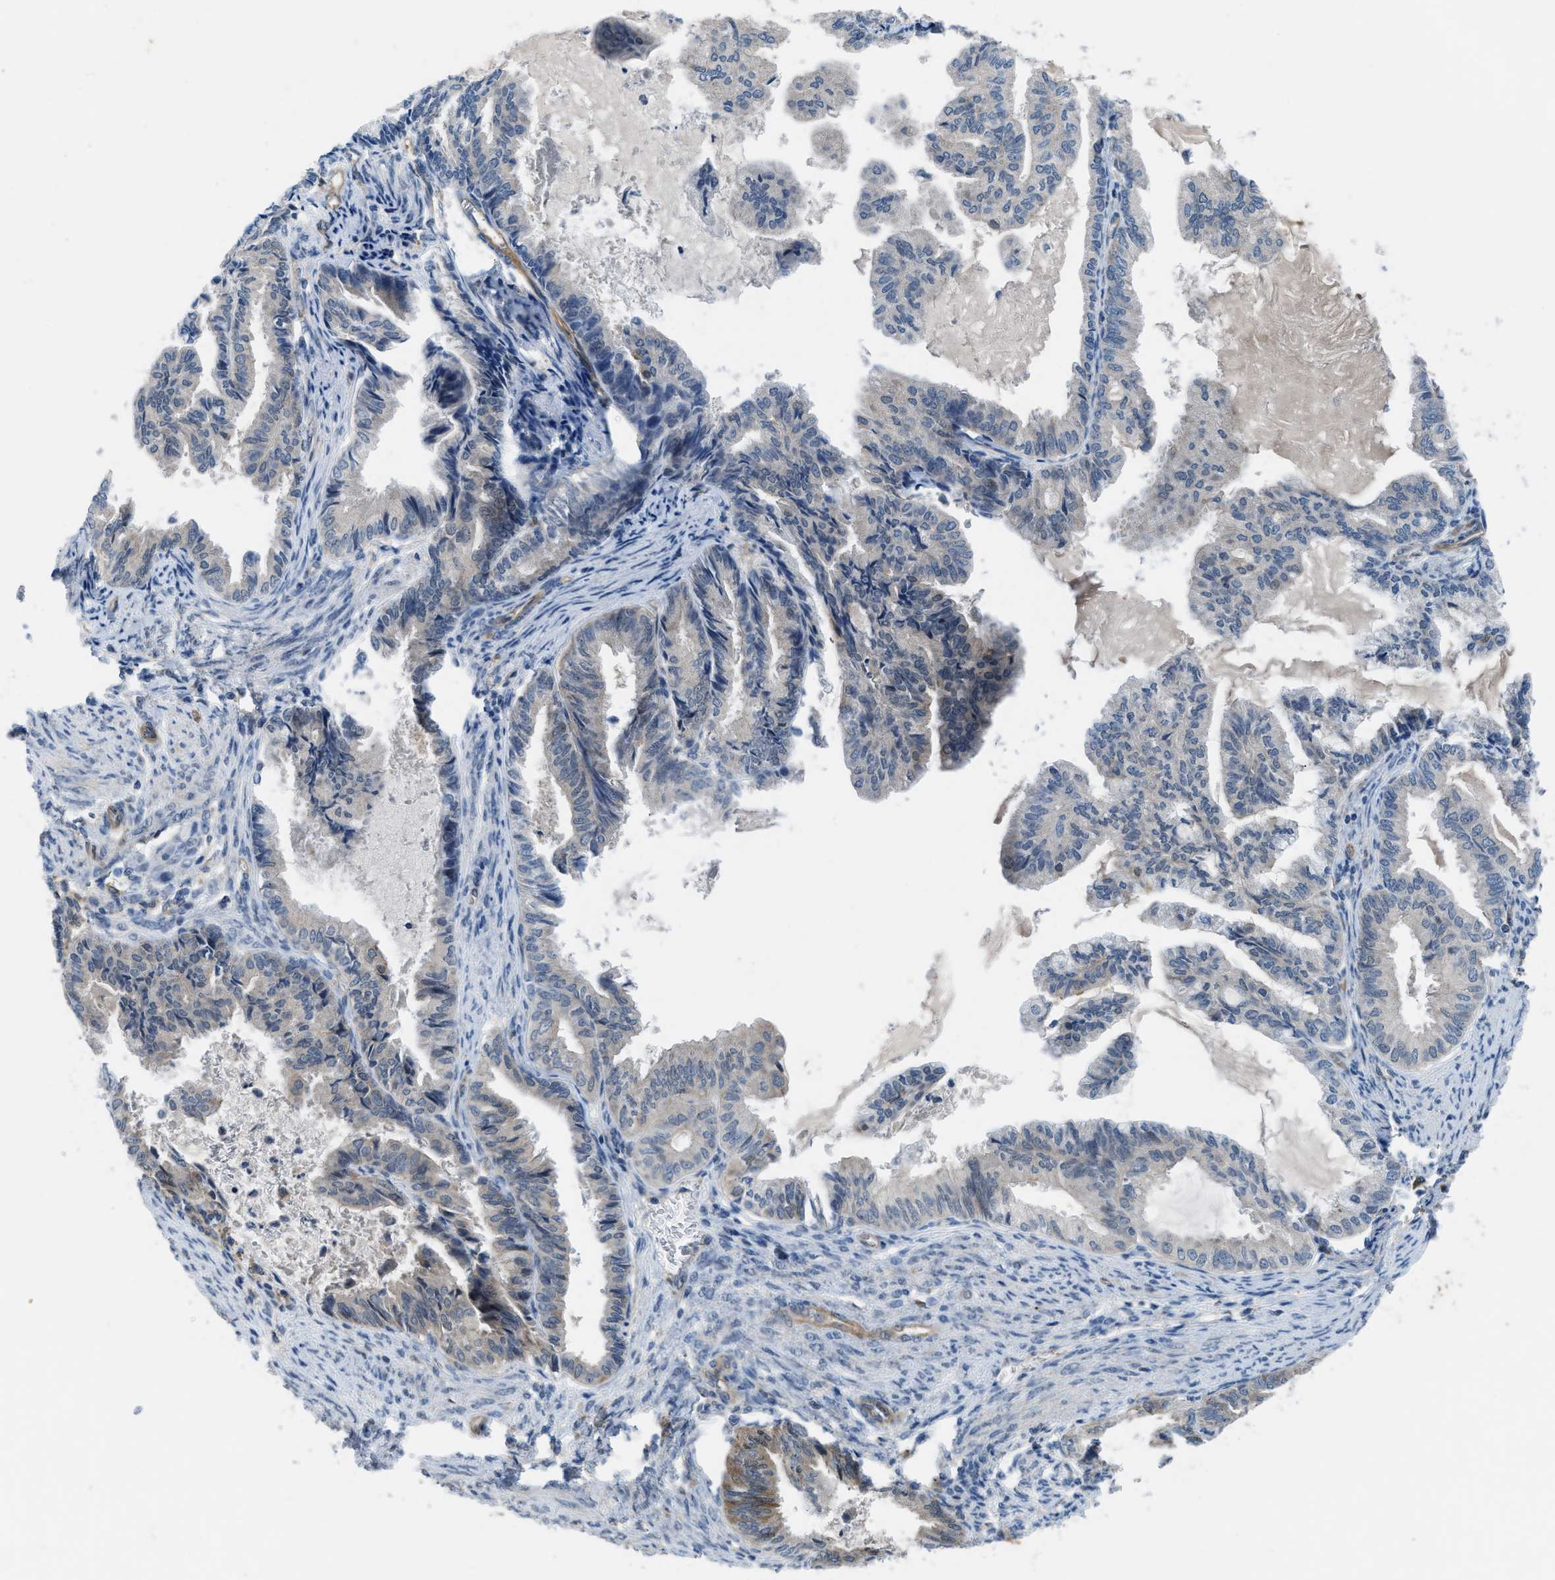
{"staining": {"intensity": "moderate", "quantity": "<25%", "location": "cytoplasmic/membranous"}, "tissue": "endometrial cancer", "cell_type": "Tumor cells", "image_type": "cancer", "snomed": [{"axis": "morphology", "description": "Adenocarcinoma, NOS"}, {"axis": "topography", "description": "Endometrium"}], "caption": "Immunohistochemistry staining of endometrial cancer, which demonstrates low levels of moderate cytoplasmic/membranous expression in about <25% of tumor cells indicating moderate cytoplasmic/membranous protein staining. The staining was performed using DAB (brown) for protein detection and nuclei were counterstained in hematoxylin (blue).", "gene": "BAZ2B", "patient": {"sex": "female", "age": 86}}